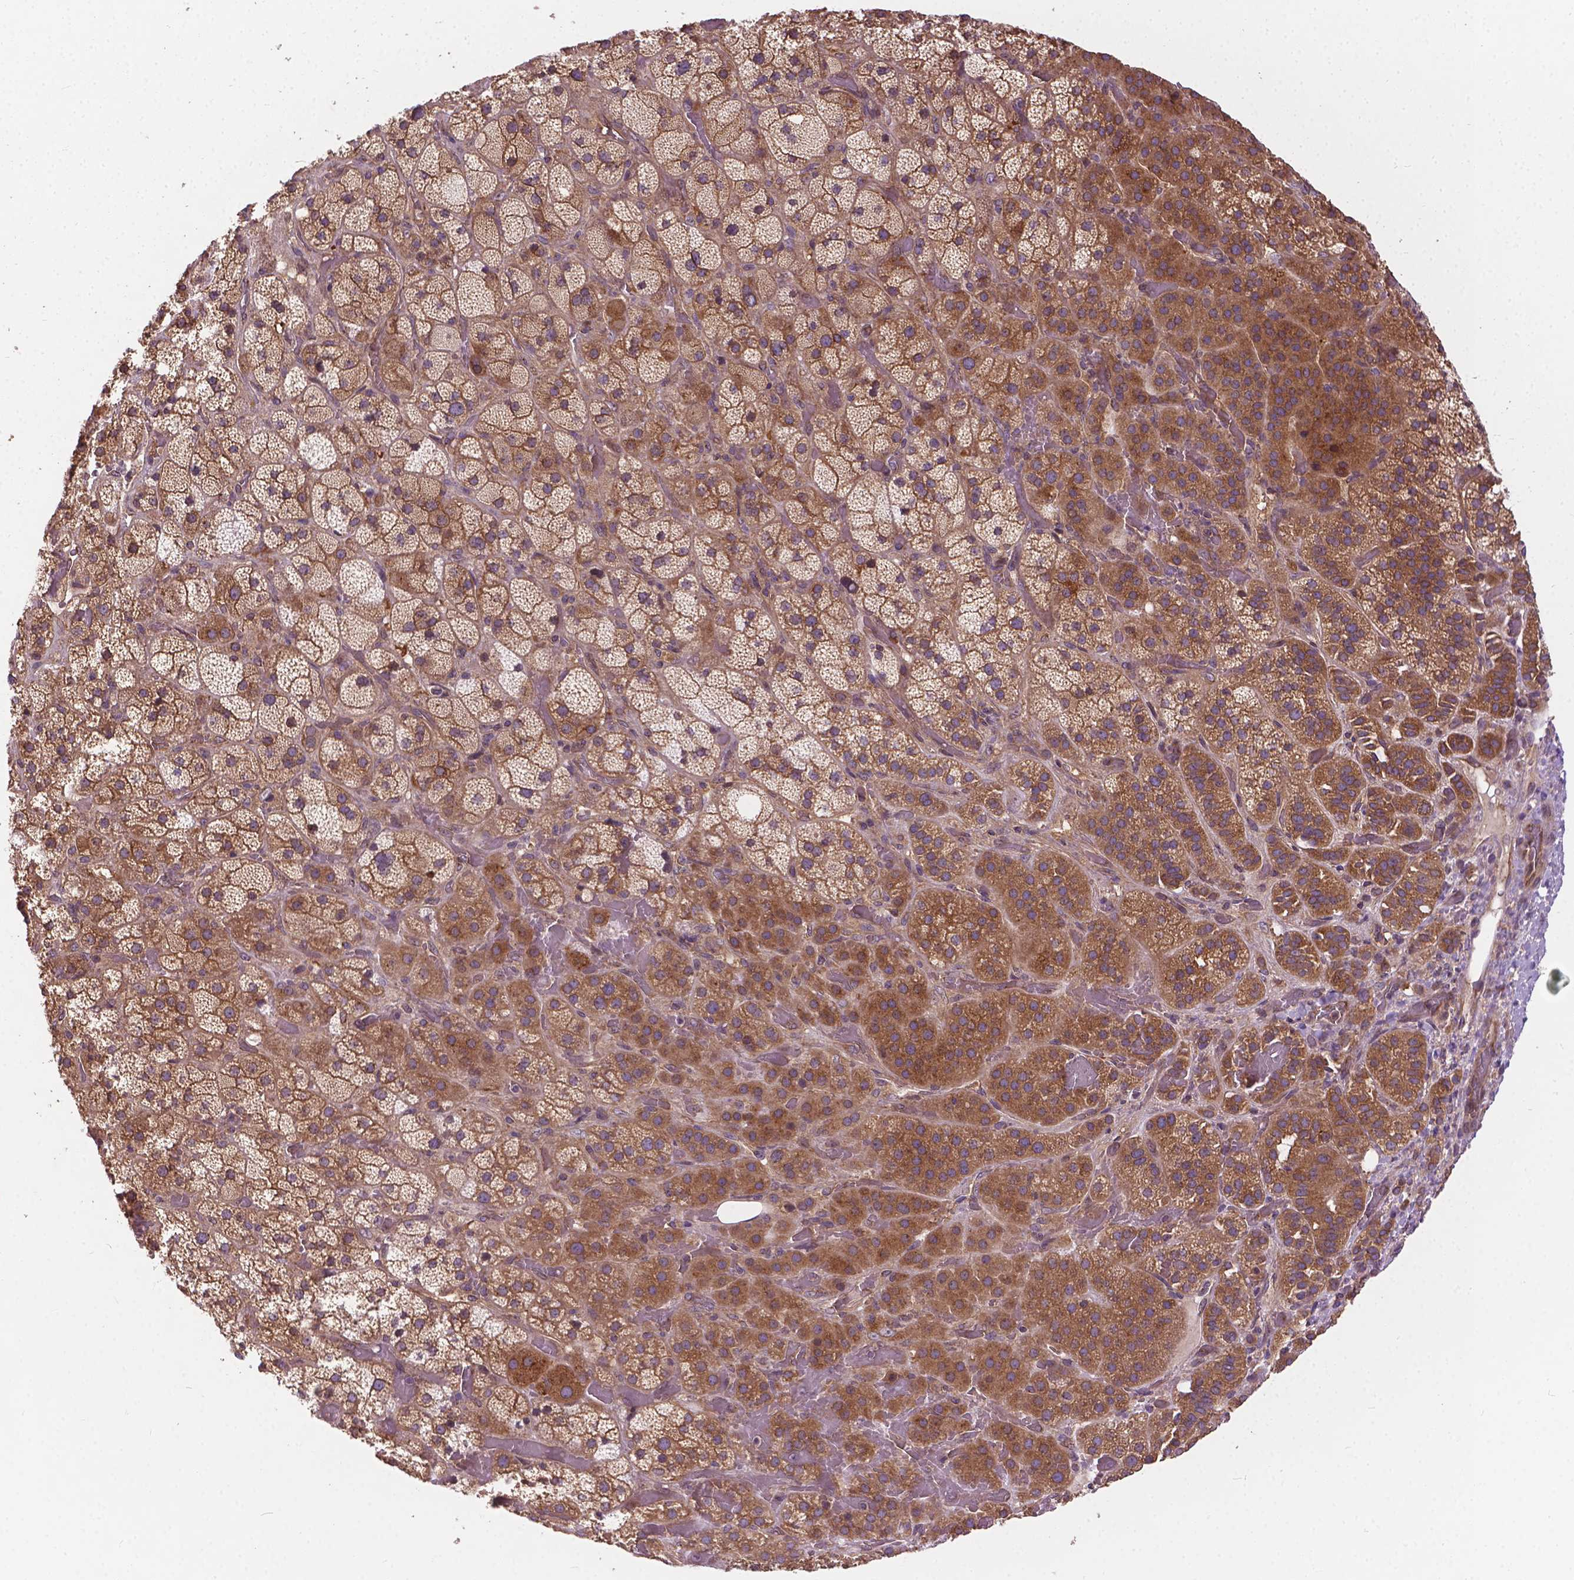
{"staining": {"intensity": "moderate", "quantity": ">75%", "location": "cytoplasmic/membranous"}, "tissue": "adrenal gland", "cell_type": "Glandular cells", "image_type": "normal", "snomed": [{"axis": "morphology", "description": "Normal tissue, NOS"}, {"axis": "topography", "description": "Adrenal gland"}], "caption": "Moderate cytoplasmic/membranous protein expression is appreciated in approximately >75% of glandular cells in adrenal gland.", "gene": "MZT1", "patient": {"sex": "male", "age": 57}}